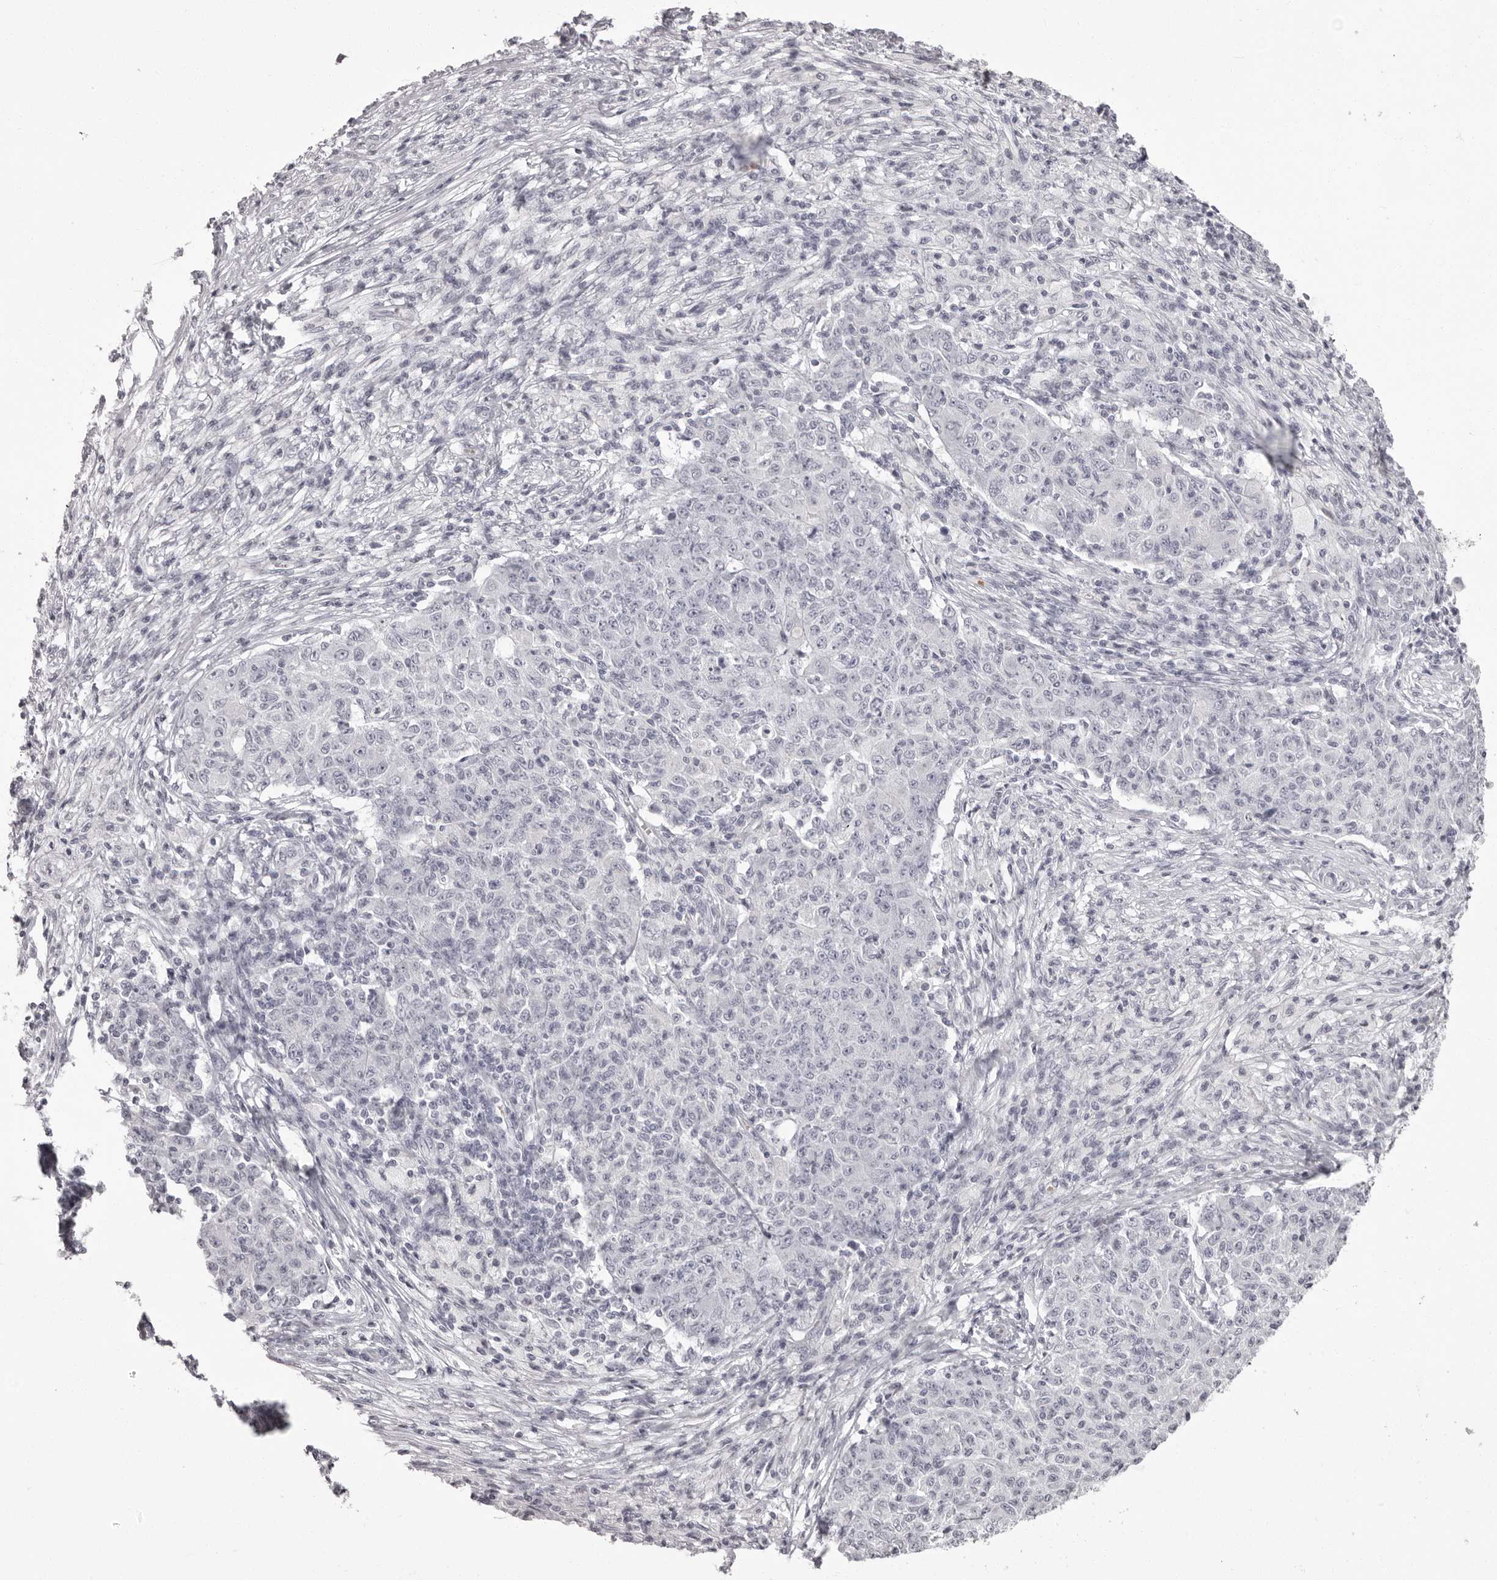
{"staining": {"intensity": "negative", "quantity": "none", "location": "none"}, "tissue": "ovarian cancer", "cell_type": "Tumor cells", "image_type": "cancer", "snomed": [{"axis": "morphology", "description": "Carcinoma, endometroid"}, {"axis": "topography", "description": "Ovary"}], "caption": "IHC micrograph of ovarian endometroid carcinoma stained for a protein (brown), which displays no expression in tumor cells.", "gene": "C8orf74", "patient": {"sex": "female", "age": 42}}